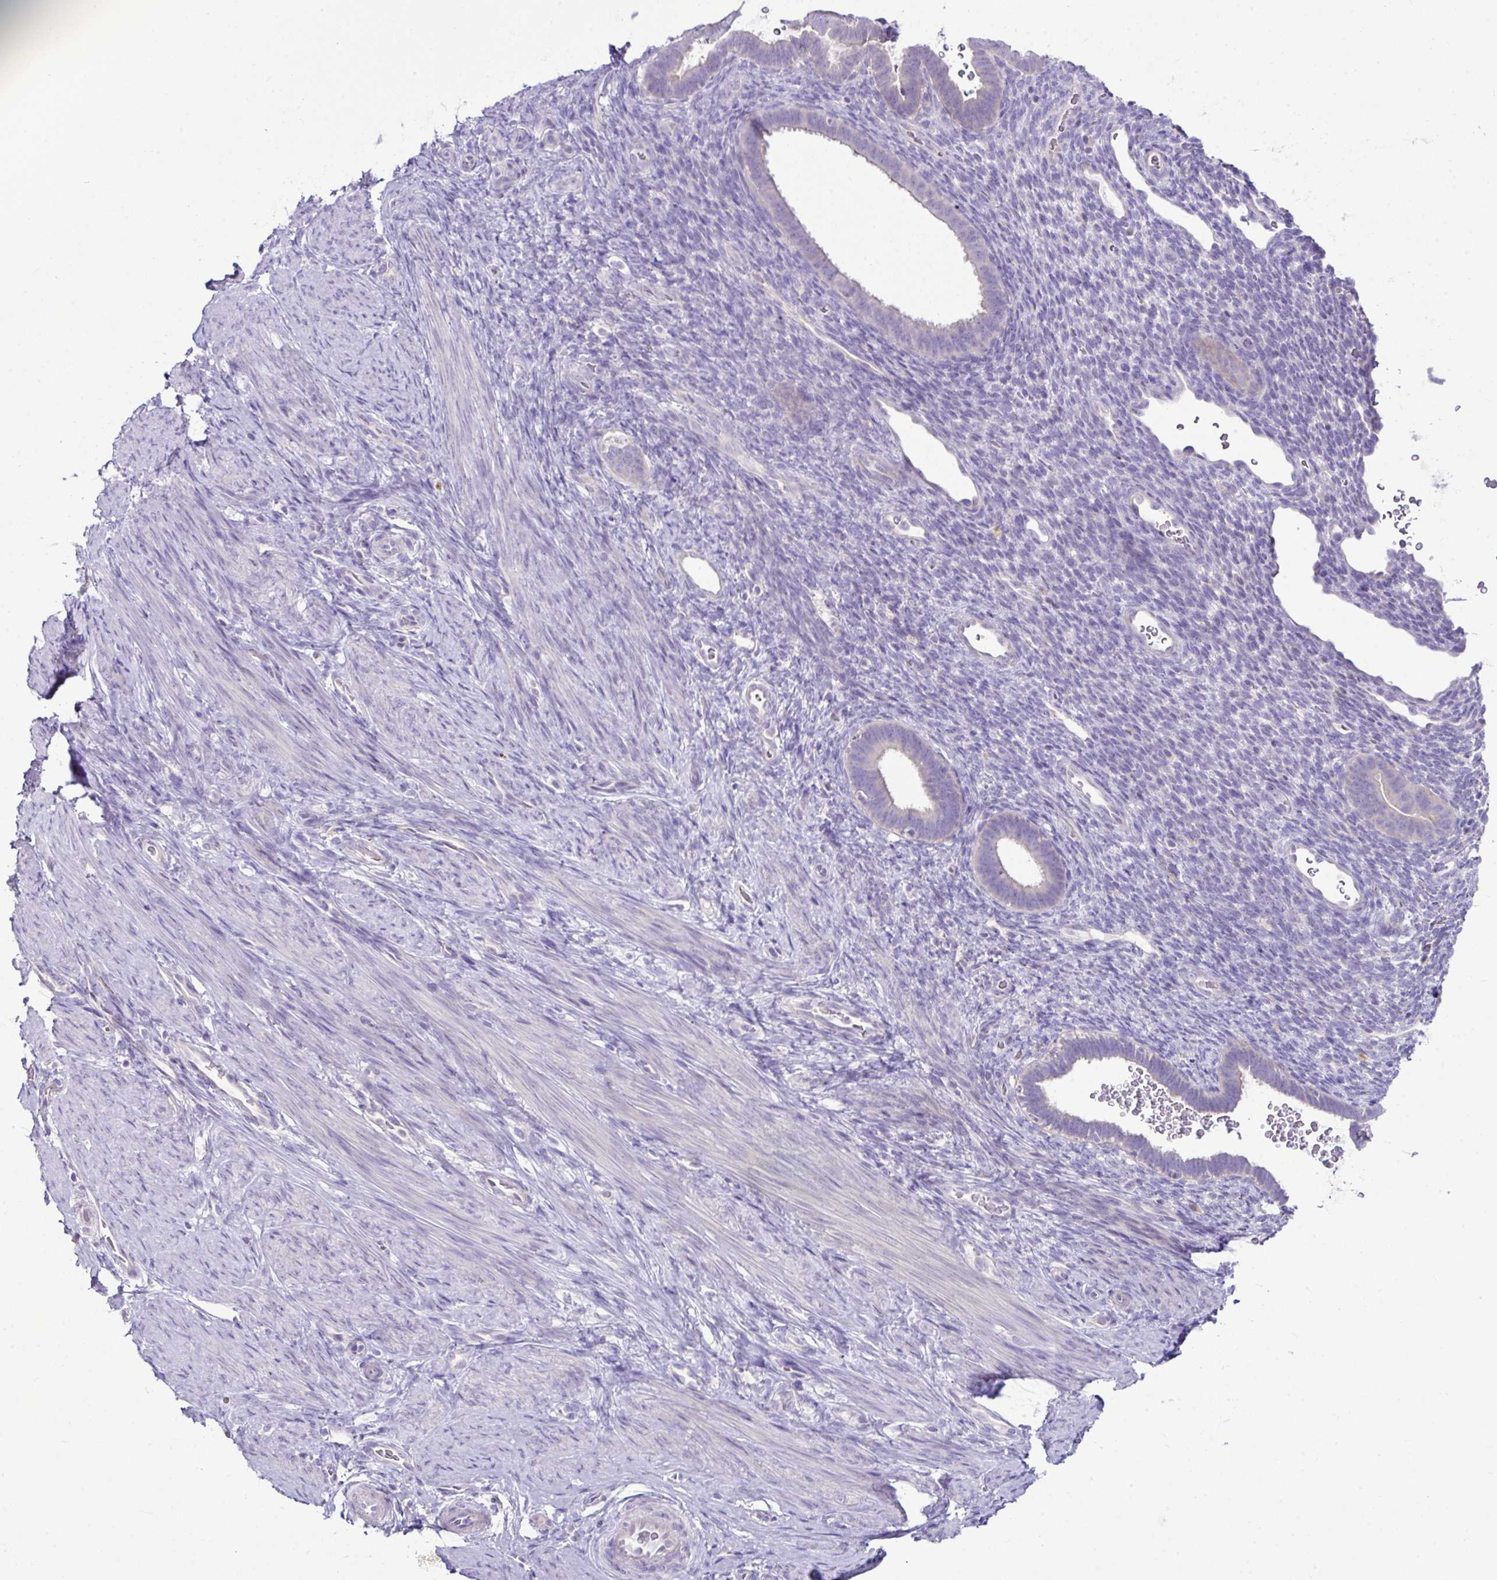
{"staining": {"intensity": "negative", "quantity": "none", "location": "none"}, "tissue": "endometrium", "cell_type": "Cells in endometrial stroma", "image_type": "normal", "snomed": [{"axis": "morphology", "description": "Normal tissue, NOS"}, {"axis": "topography", "description": "Endometrium"}], "caption": "Micrograph shows no protein staining in cells in endometrial stroma of unremarkable endometrium. (Stains: DAB IHC with hematoxylin counter stain, Microscopy: brightfield microscopy at high magnification).", "gene": "D2HGDH", "patient": {"sex": "female", "age": 34}}